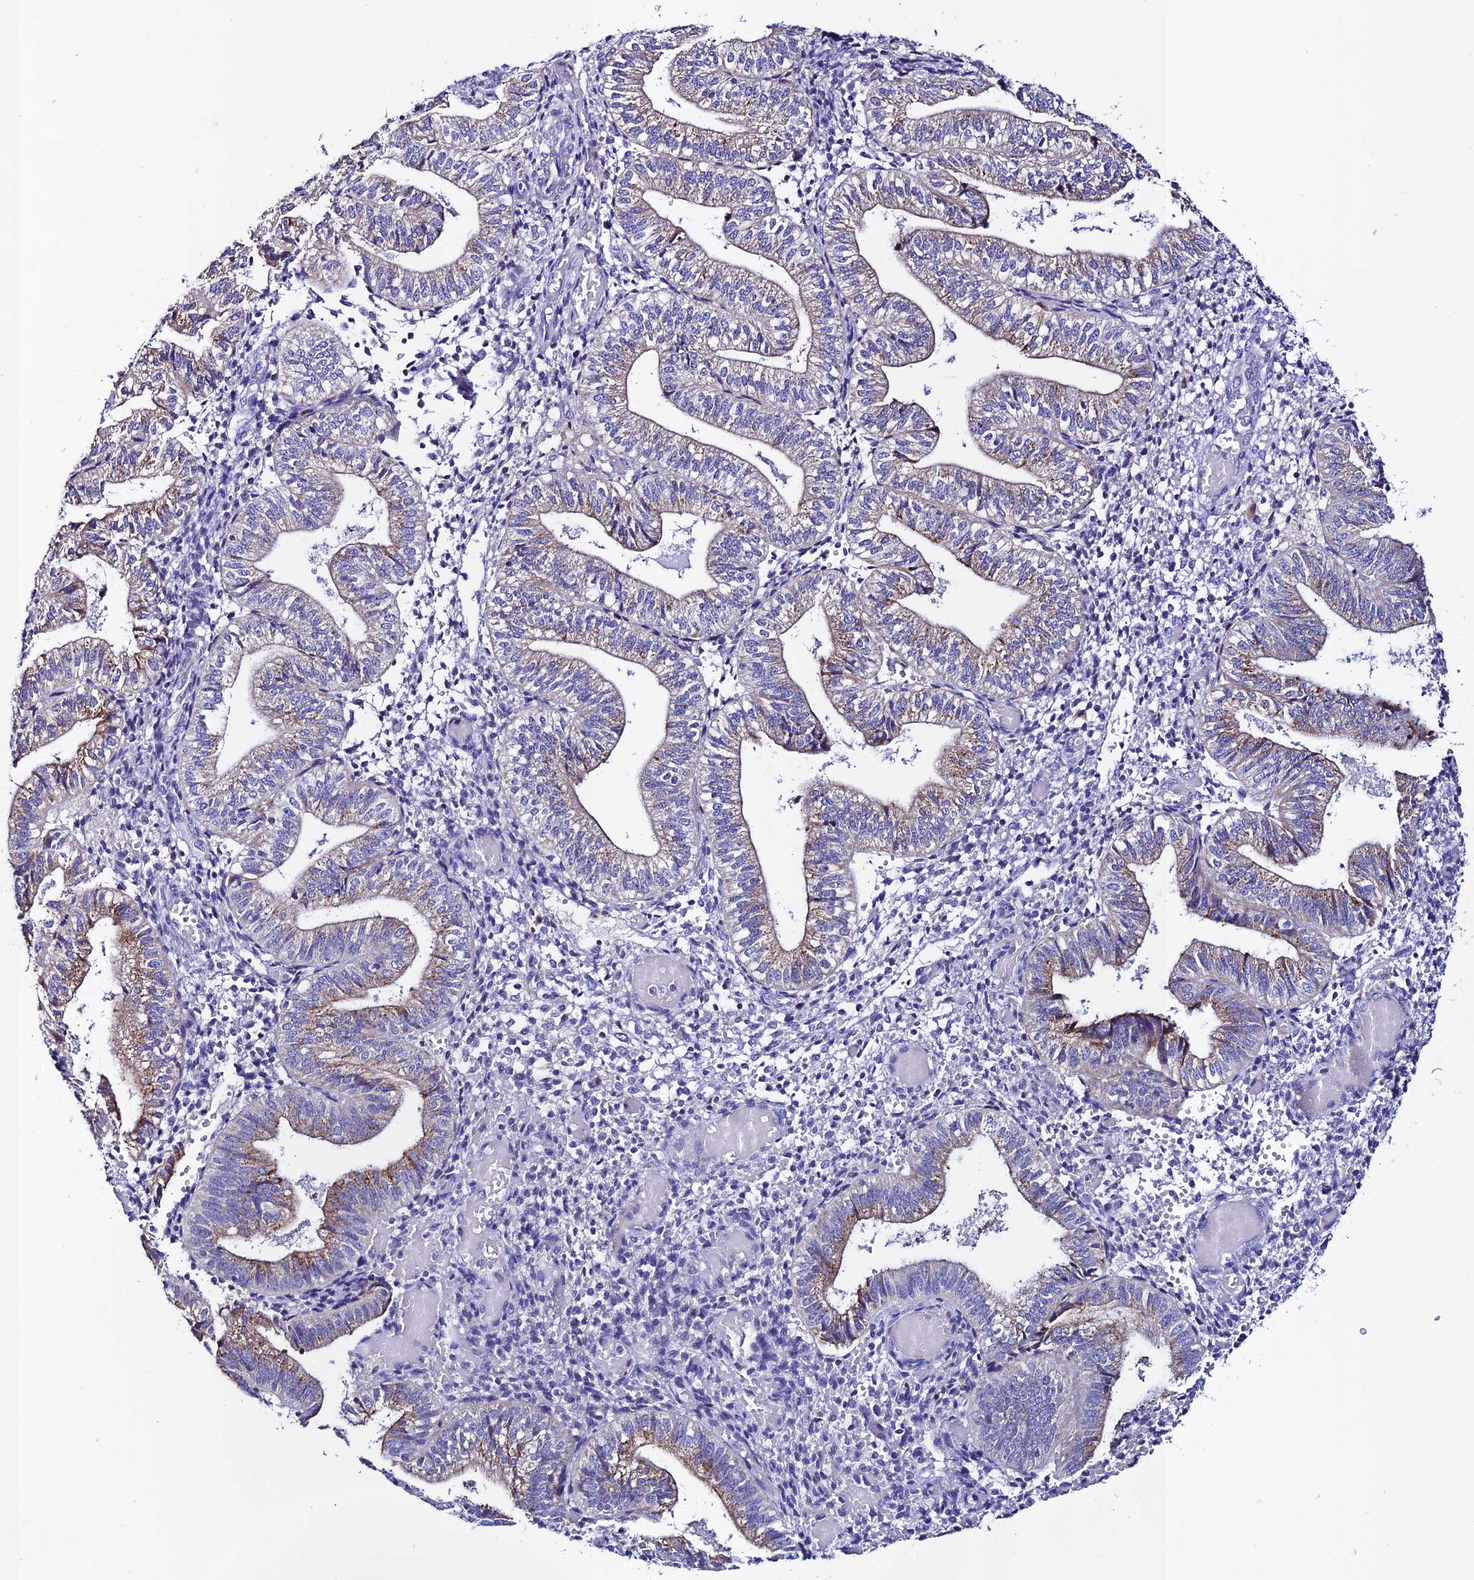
{"staining": {"intensity": "negative", "quantity": "none", "location": "none"}, "tissue": "endometrium", "cell_type": "Cells in endometrial stroma", "image_type": "normal", "snomed": [{"axis": "morphology", "description": "Normal tissue, NOS"}, {"axis": "topography", "description": "Endometrium"}], "caption": "The micrograph demonstrates no staining of cells in endometrial stroma in unremarkable endometrium.", "gene": "OR51Q1", "patient": {"sex": "female", "age": 34}}